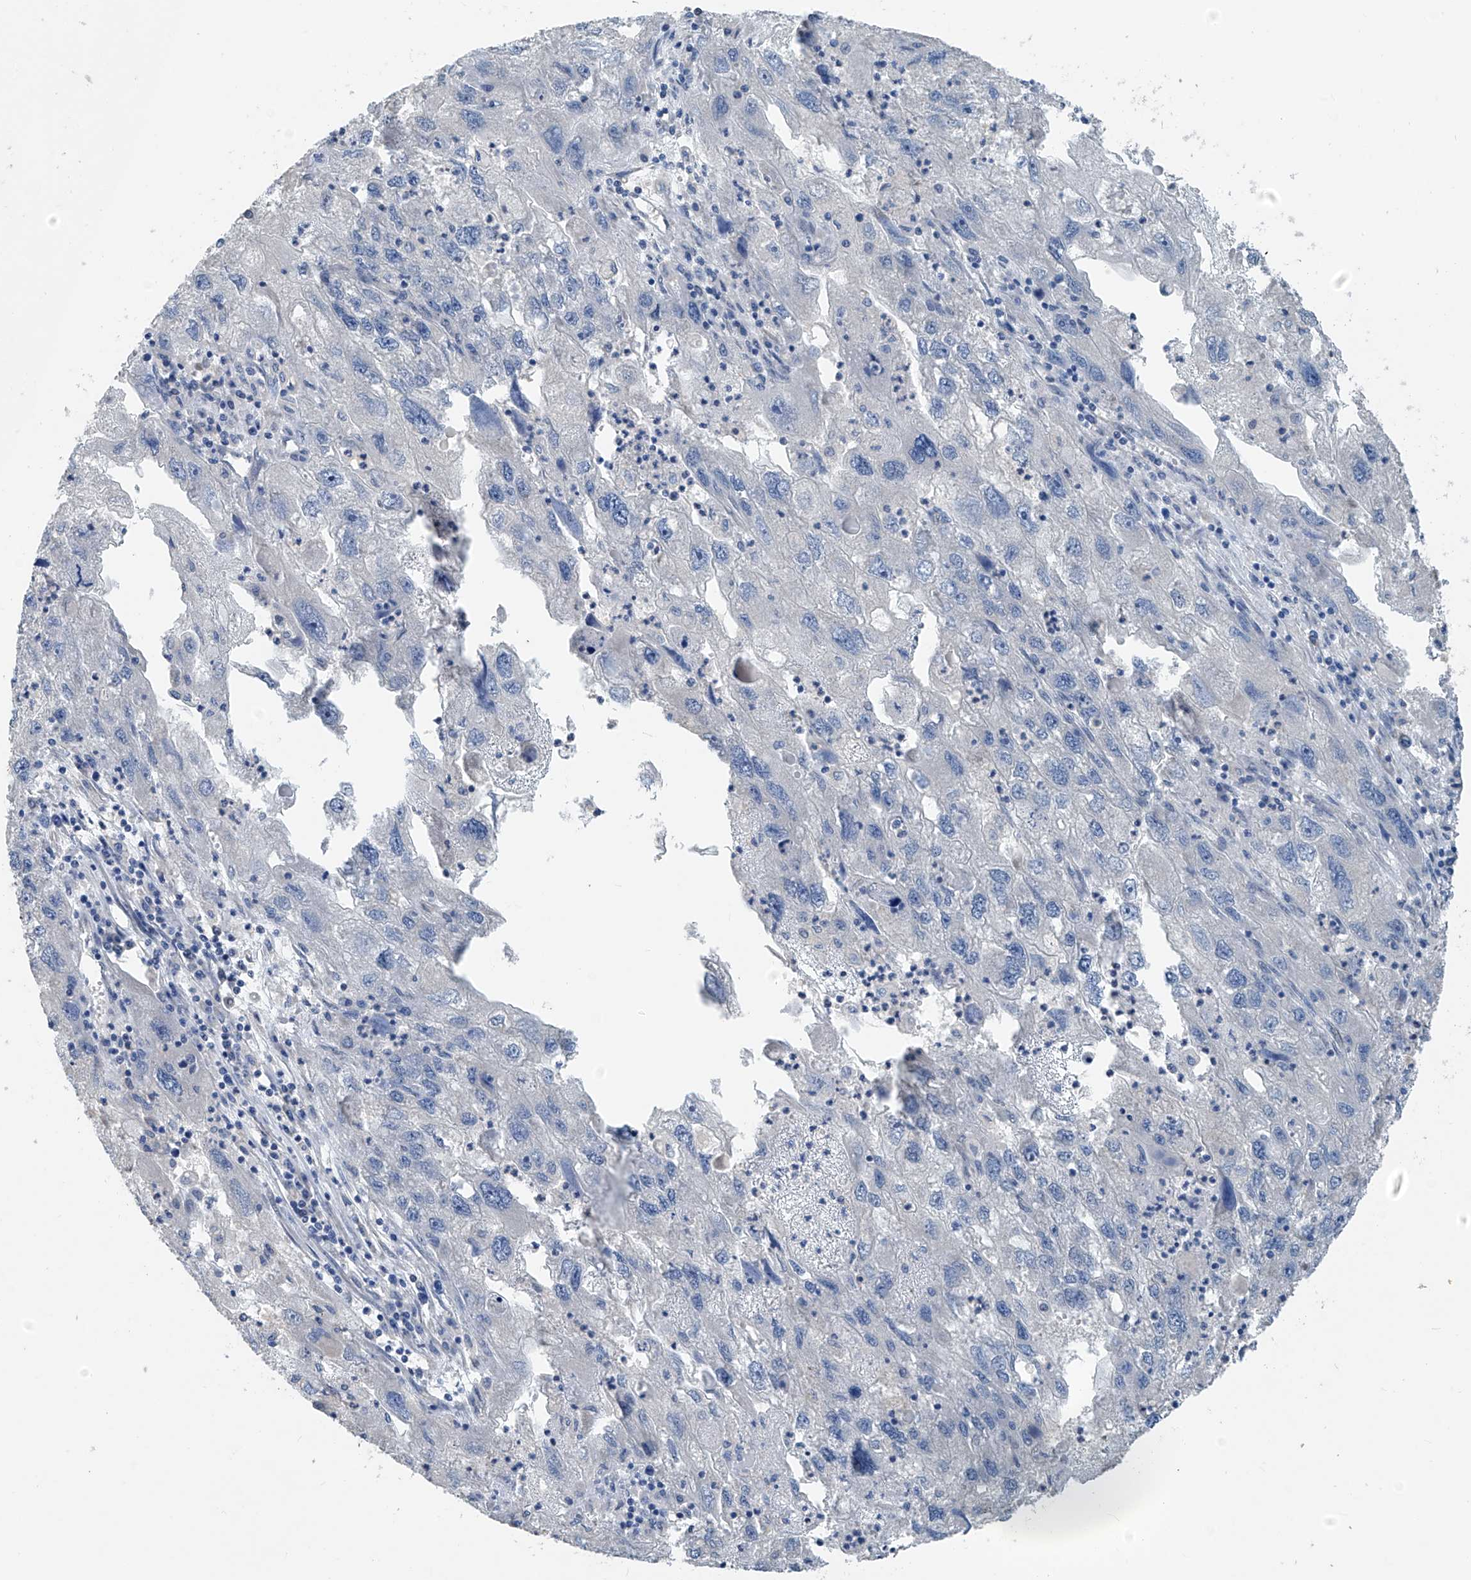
{"staining": {"intensity": "negative", "quantity": "none", "location": "none"}, "tissue": "endometrial cancer", "cell_type": "Tumor cells", "image_type": "cancer", "snomed": [{"axis": "morphology", "description": "Adenocarcinoma, NOS"}, {"axis": "topography", "description": "Endometrium"}], "caption": "IHC histopathology image of neoplastic tissue: endometrial cancer (adenocarcinoma) stained with DAB shows no significant protein positivity in tumor cells.", "gene": "RPL4", "patient": {"sex": "female", "age": 49}}